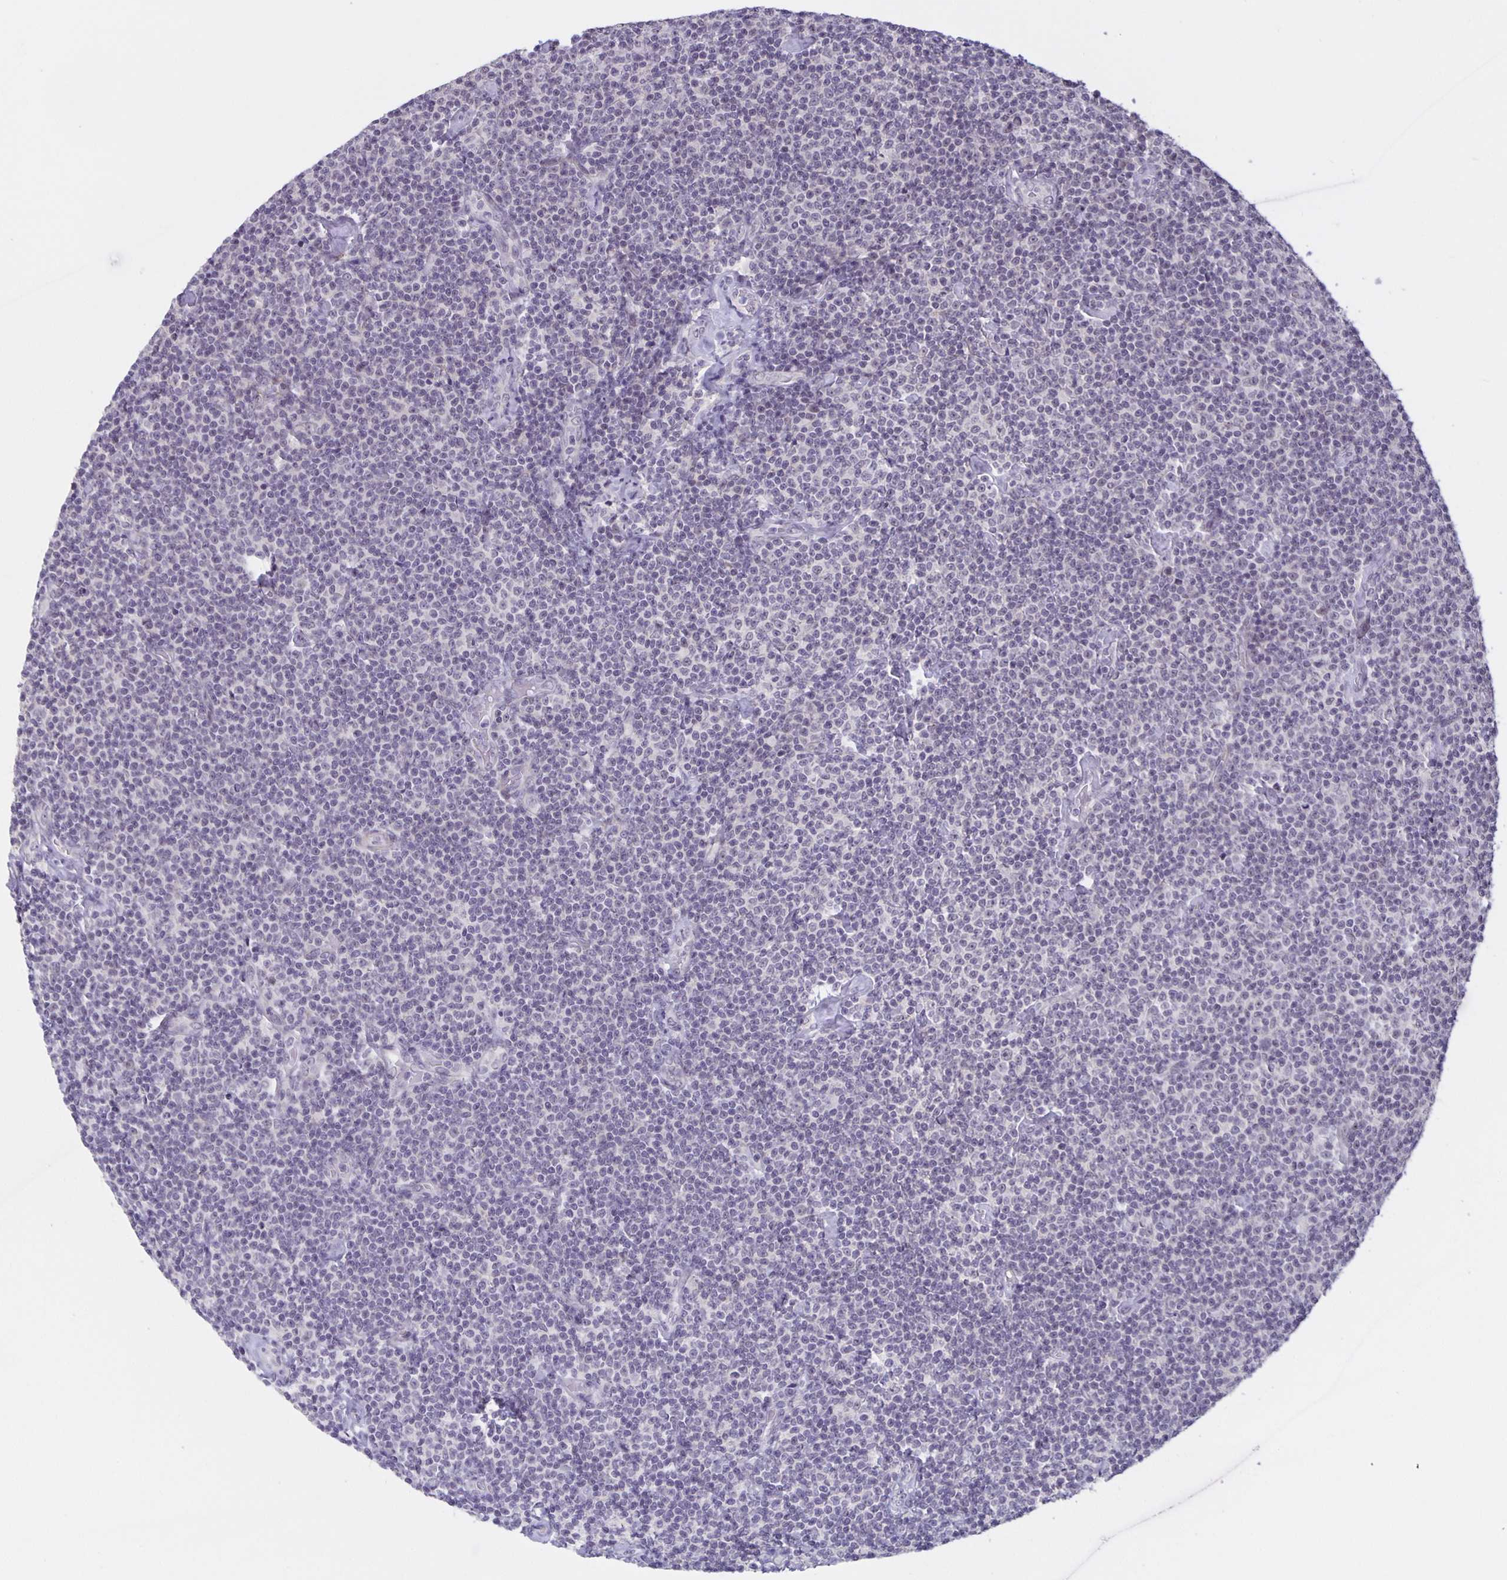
{"staining": {"intensity": "negative", "quantity": "none", "location": "none"}, "tissue": "lymphoma", "cell_type": "Tumor cells", "image_type": "cancer", "snomed": [{"axis": "morphology", "description": "Malignant lymphoma, non-Hodgkin's type, Low grade"}, {"axis": "topography", "description": "Lymph node"}], "caption": "Tumor cells show no significant protein expression in malignant lymphoma, non-Hodgkin's type (low-grade).", "gene": "ARVCF", "patient": {"sex": "male", "age": 81}}